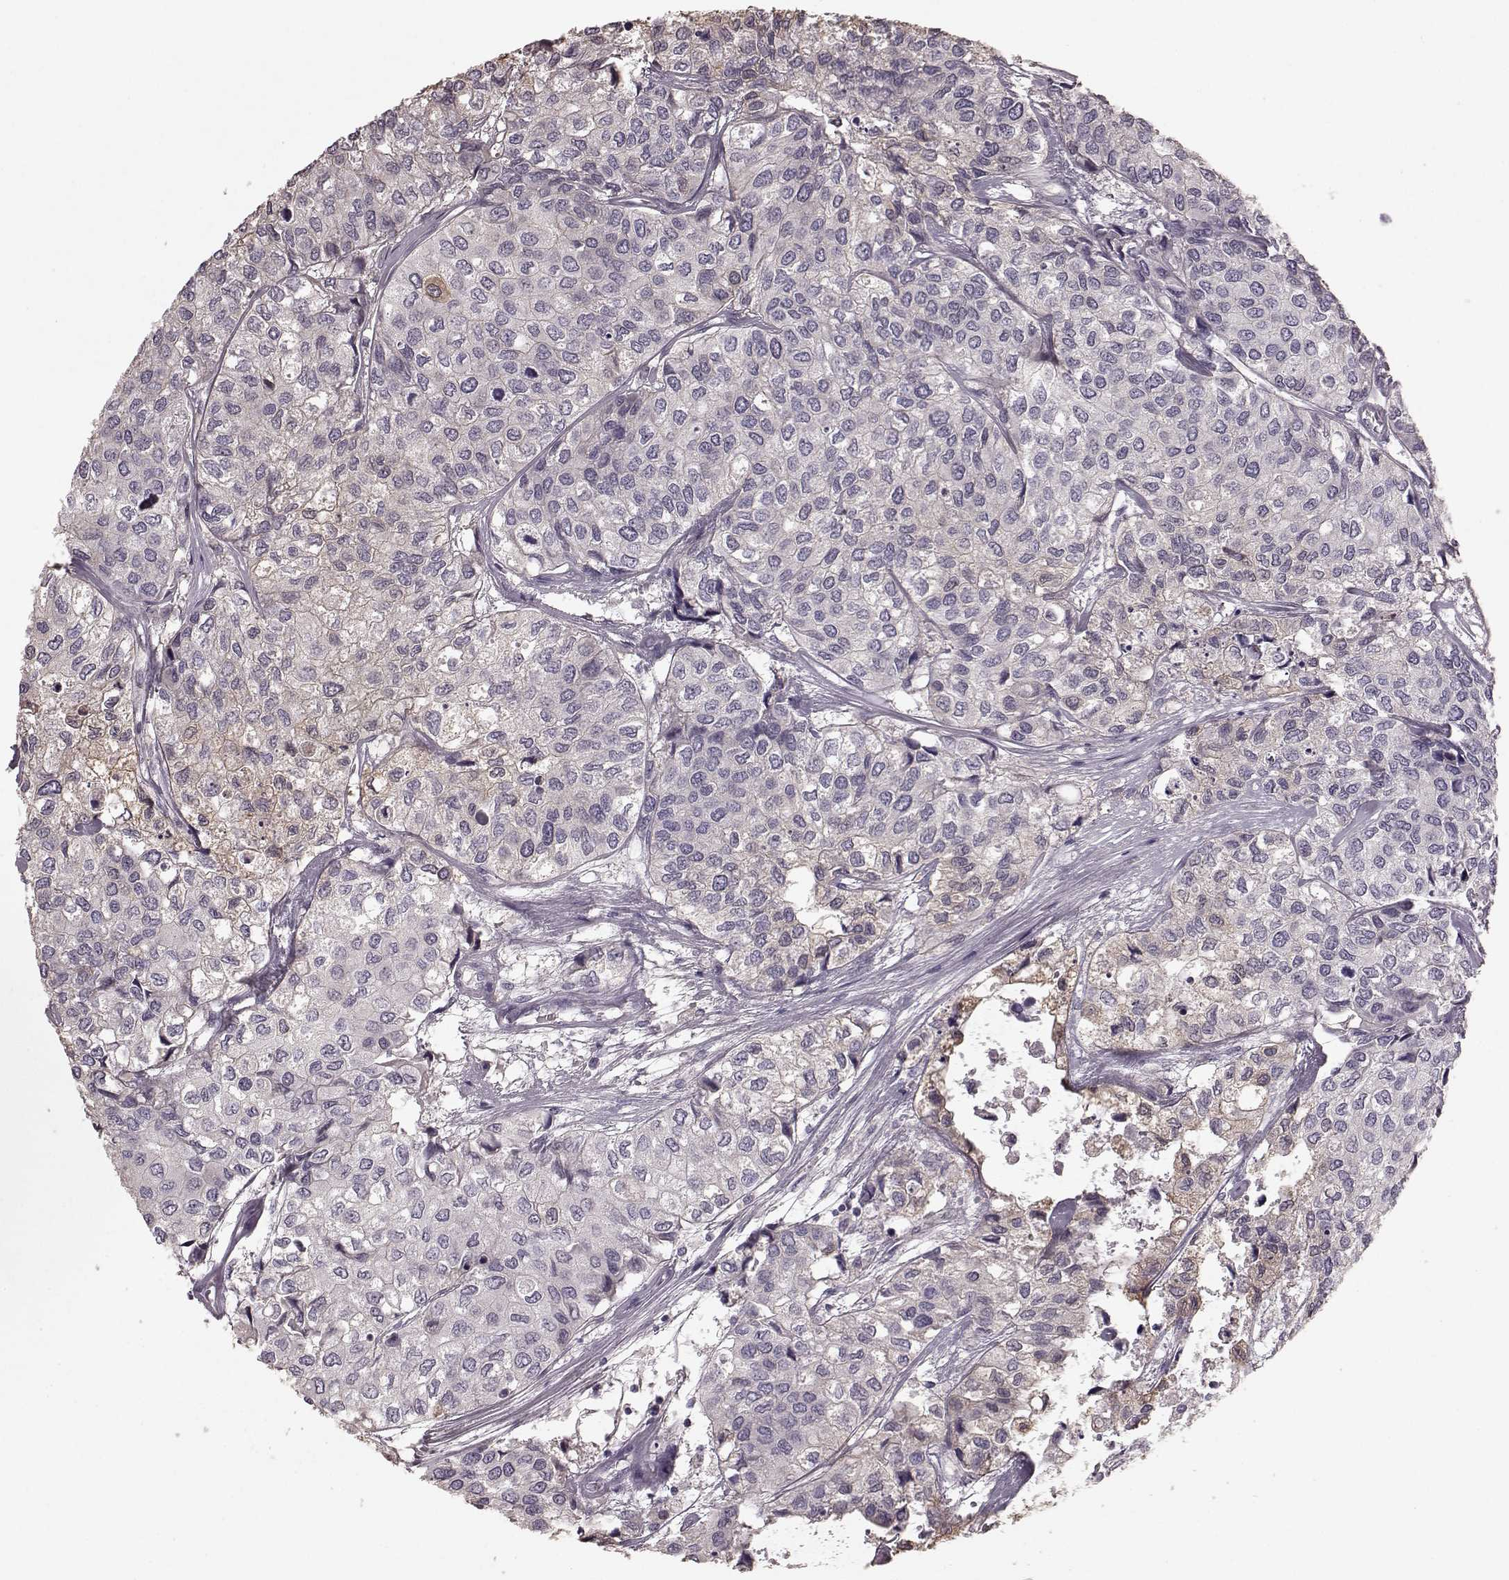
{"staining": {"intensity": "weak", "quantity": "<25%", "location": "cytoplasmic/membranous"}, "tissue": "urothelial cancer", "cell_type": "Tumor cells", "image_type": "cancer", "snomed": [{"axis": "morphology", "description": "Urothelial carcinoma, High grade"}, {"axis": "topography", "description": "Urinary bladder"}], "caption": "Immunohistochemistry (IHC) image of neoplastic tissue: human high-grade urothelial carcinoma stained with DAB (3,3'-diaminobenzidine) reveals no significant protein positivity in tumor cells.", "gene": "PDCD1", "patient": {"sex": "male", "age": 73}}